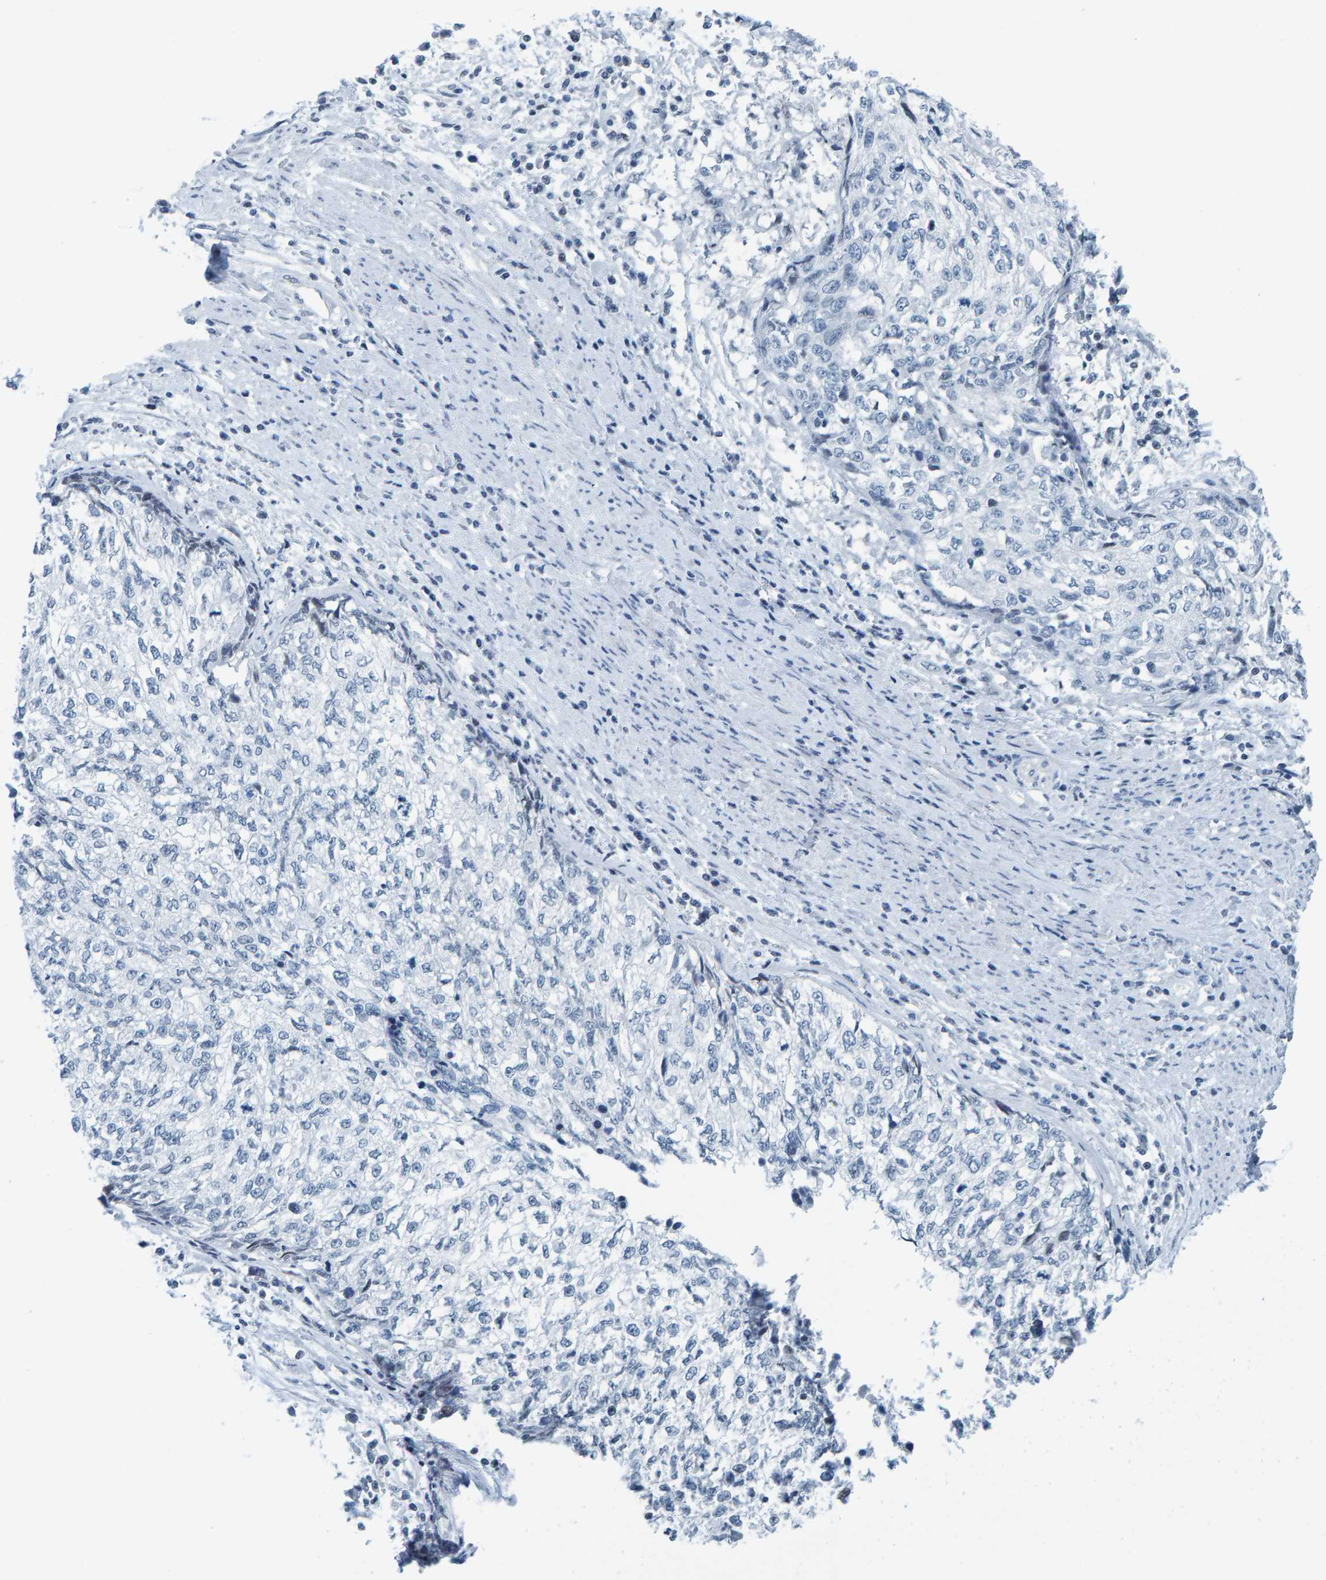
{"staining": {"intensity": "negative", "quantity": "none", "location": "none"}, "tissue": "cervical cancer", "cell_type": "Tumor cells", "image_type": "cancer", "snomed": [{"axis": "morphology", "description": "Squamous cell carcinoma, NOS"}, {"axis": "topography", "description": "Cervix"}], "caption": "High magnification brightfield microscopy of cervical cancer stained with DAB (3,3'-diaminobenzidine) (brown) and counterstained with hematoxylin (blue): tumor cells show no significant positivity.", "gene": "CNP", "patient": {"sex": "female", "age": 57}}